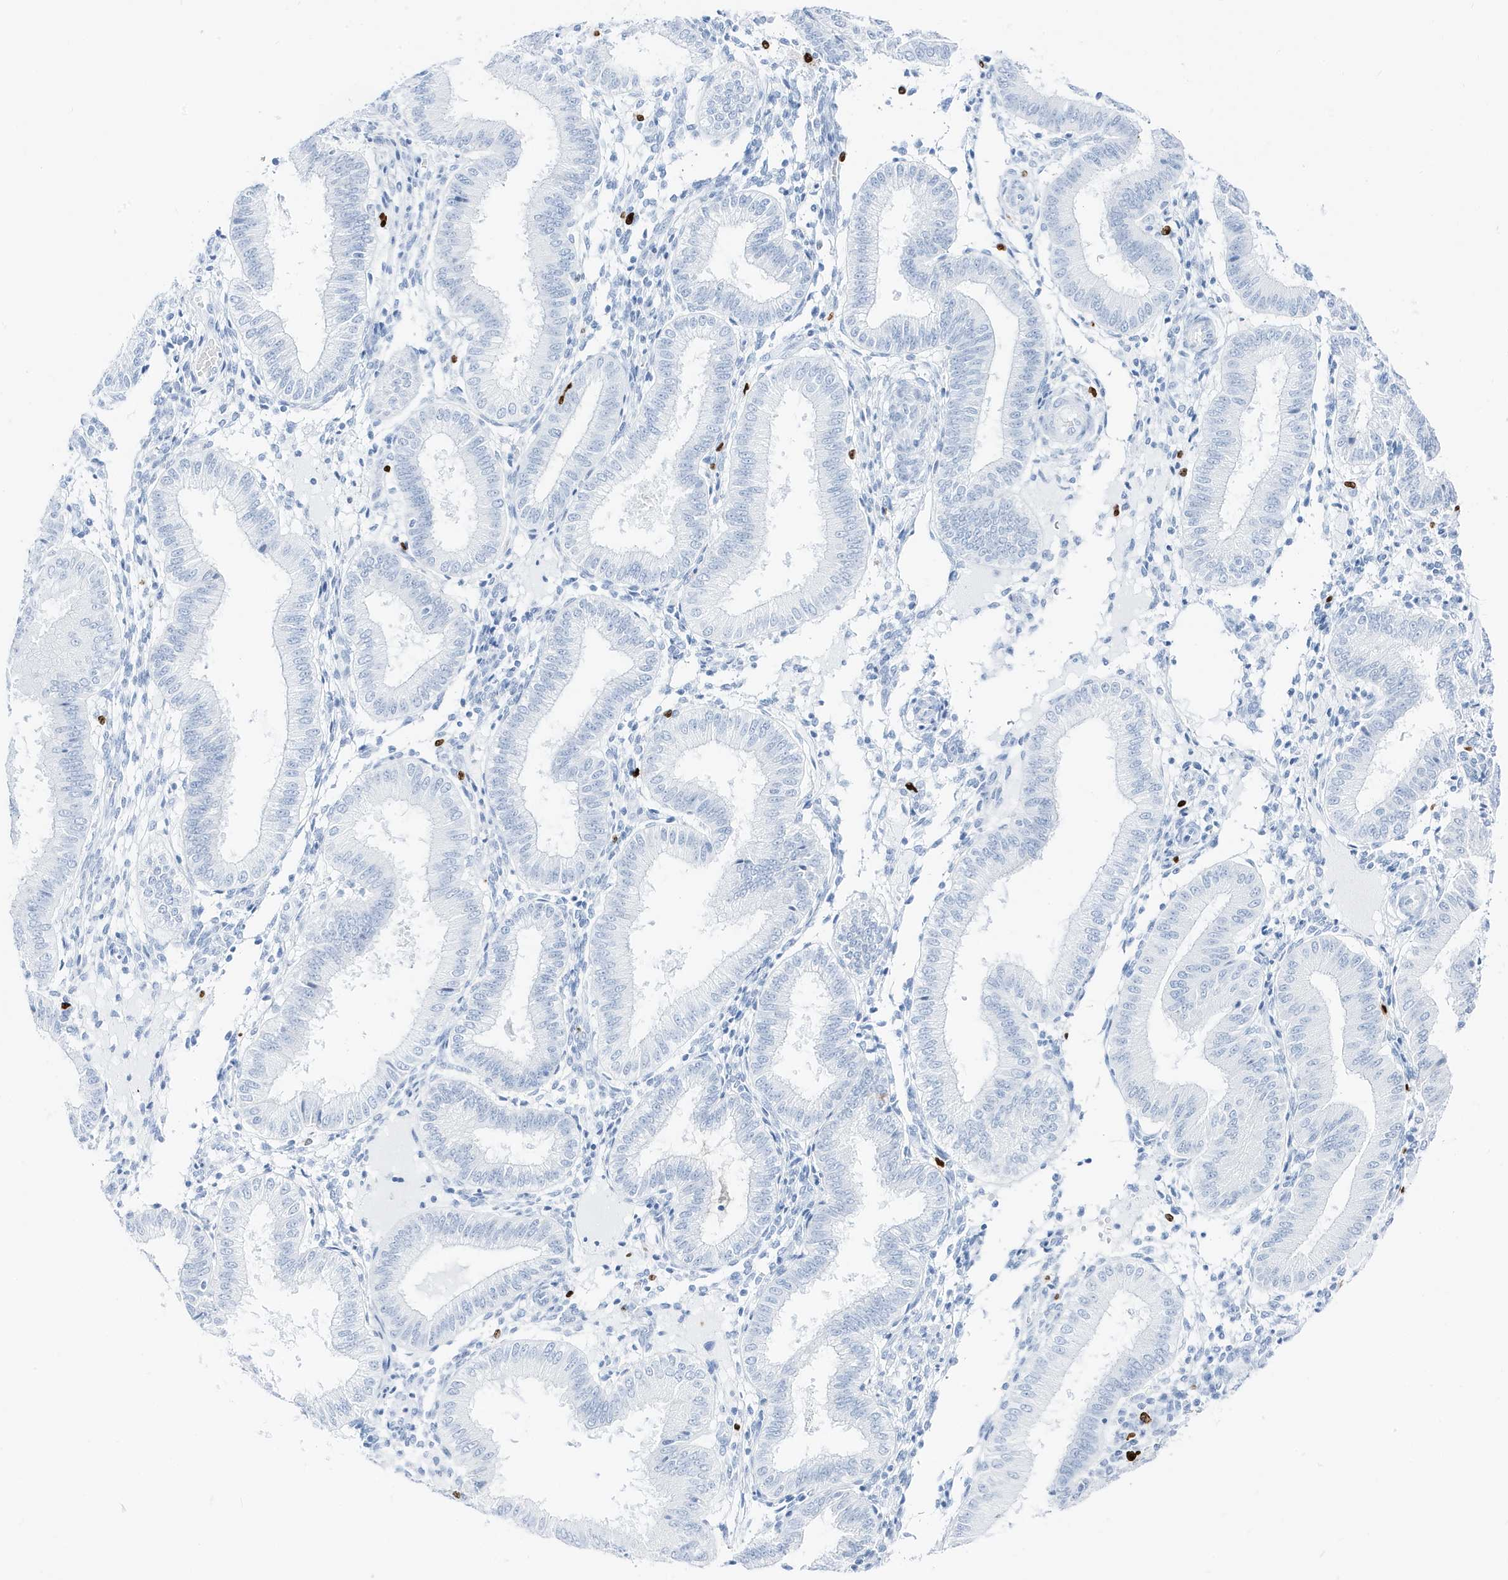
{"staining": {"intensity": "negative", "quantity": "none", "location": "none"}, "tissue": "endometrium", "cell_type": "Cells in endometrial stroma", "image_type": "normal", "snomed": [{"axis": "morphology", "description": "Normal tissue, NOS"}, {"axis": "topography", "description": "Endometrium"}], "caption": "A photomicrograph of human endometrium is negative for staining in cells in endometrial stroma.", "gene": "MNDA", "patient": {"sex": "female", "age": 39}}